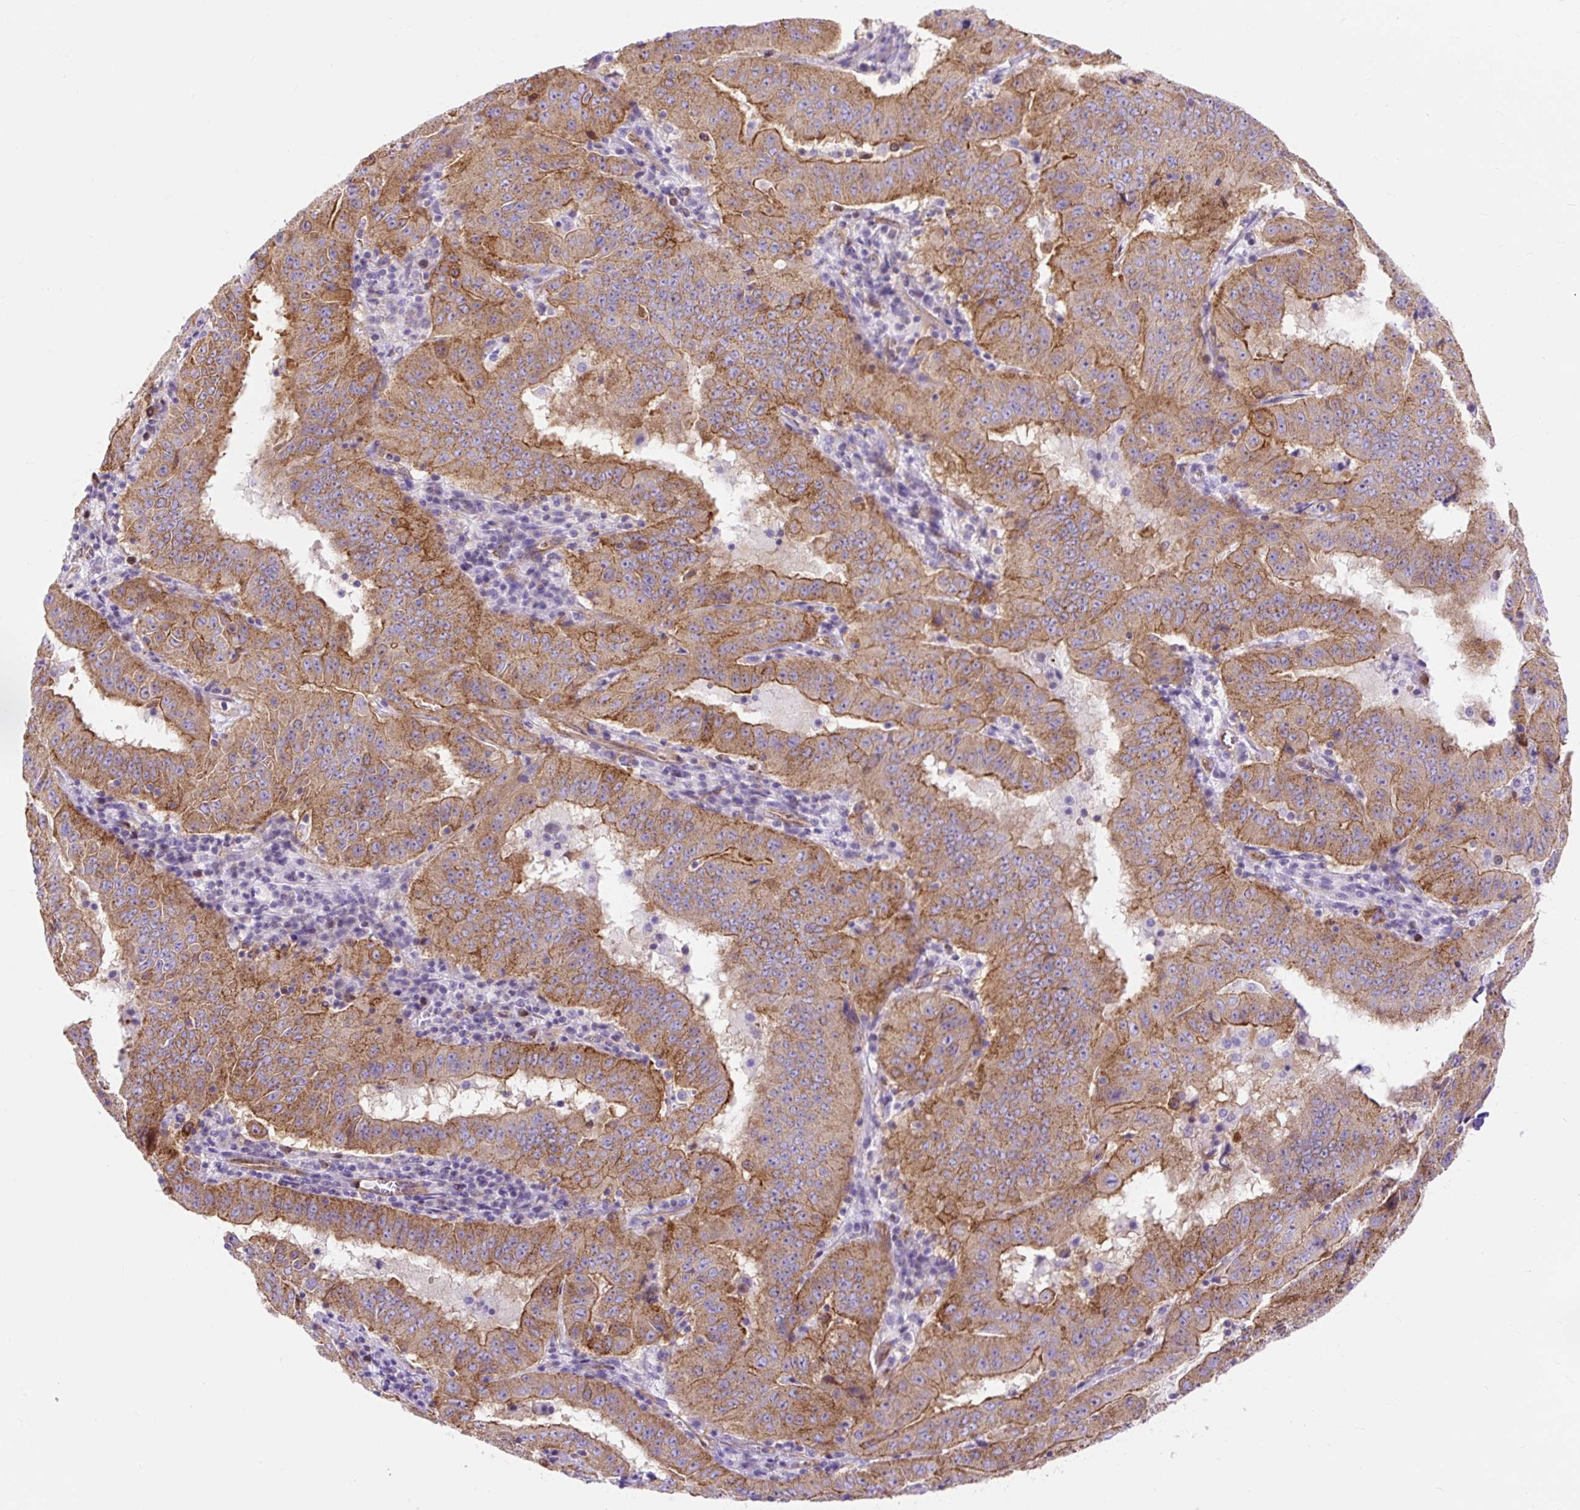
{"staining": {"intensity": "strong", "quantity": ">75%", "location": "cytoplasmic/membranous"}, "tissue": "pancreatic cancer", "cell_type": "Tumor cells", "image_type": "cancer", "snomed": [{"axis": "morphology", "description": "Adenocarcinoma, NOS"}, {"axis": "topography", "description": "Pancreas"}], "caption": "This is a micrograph of immunohistochemistry (IHC) staining of pancreatic cancer, which shows strong positivity in the cytoplasmic/membranous of tumor cells.", "gene": "HIP1R", "patient": {"sex": "male", "age": 63}}